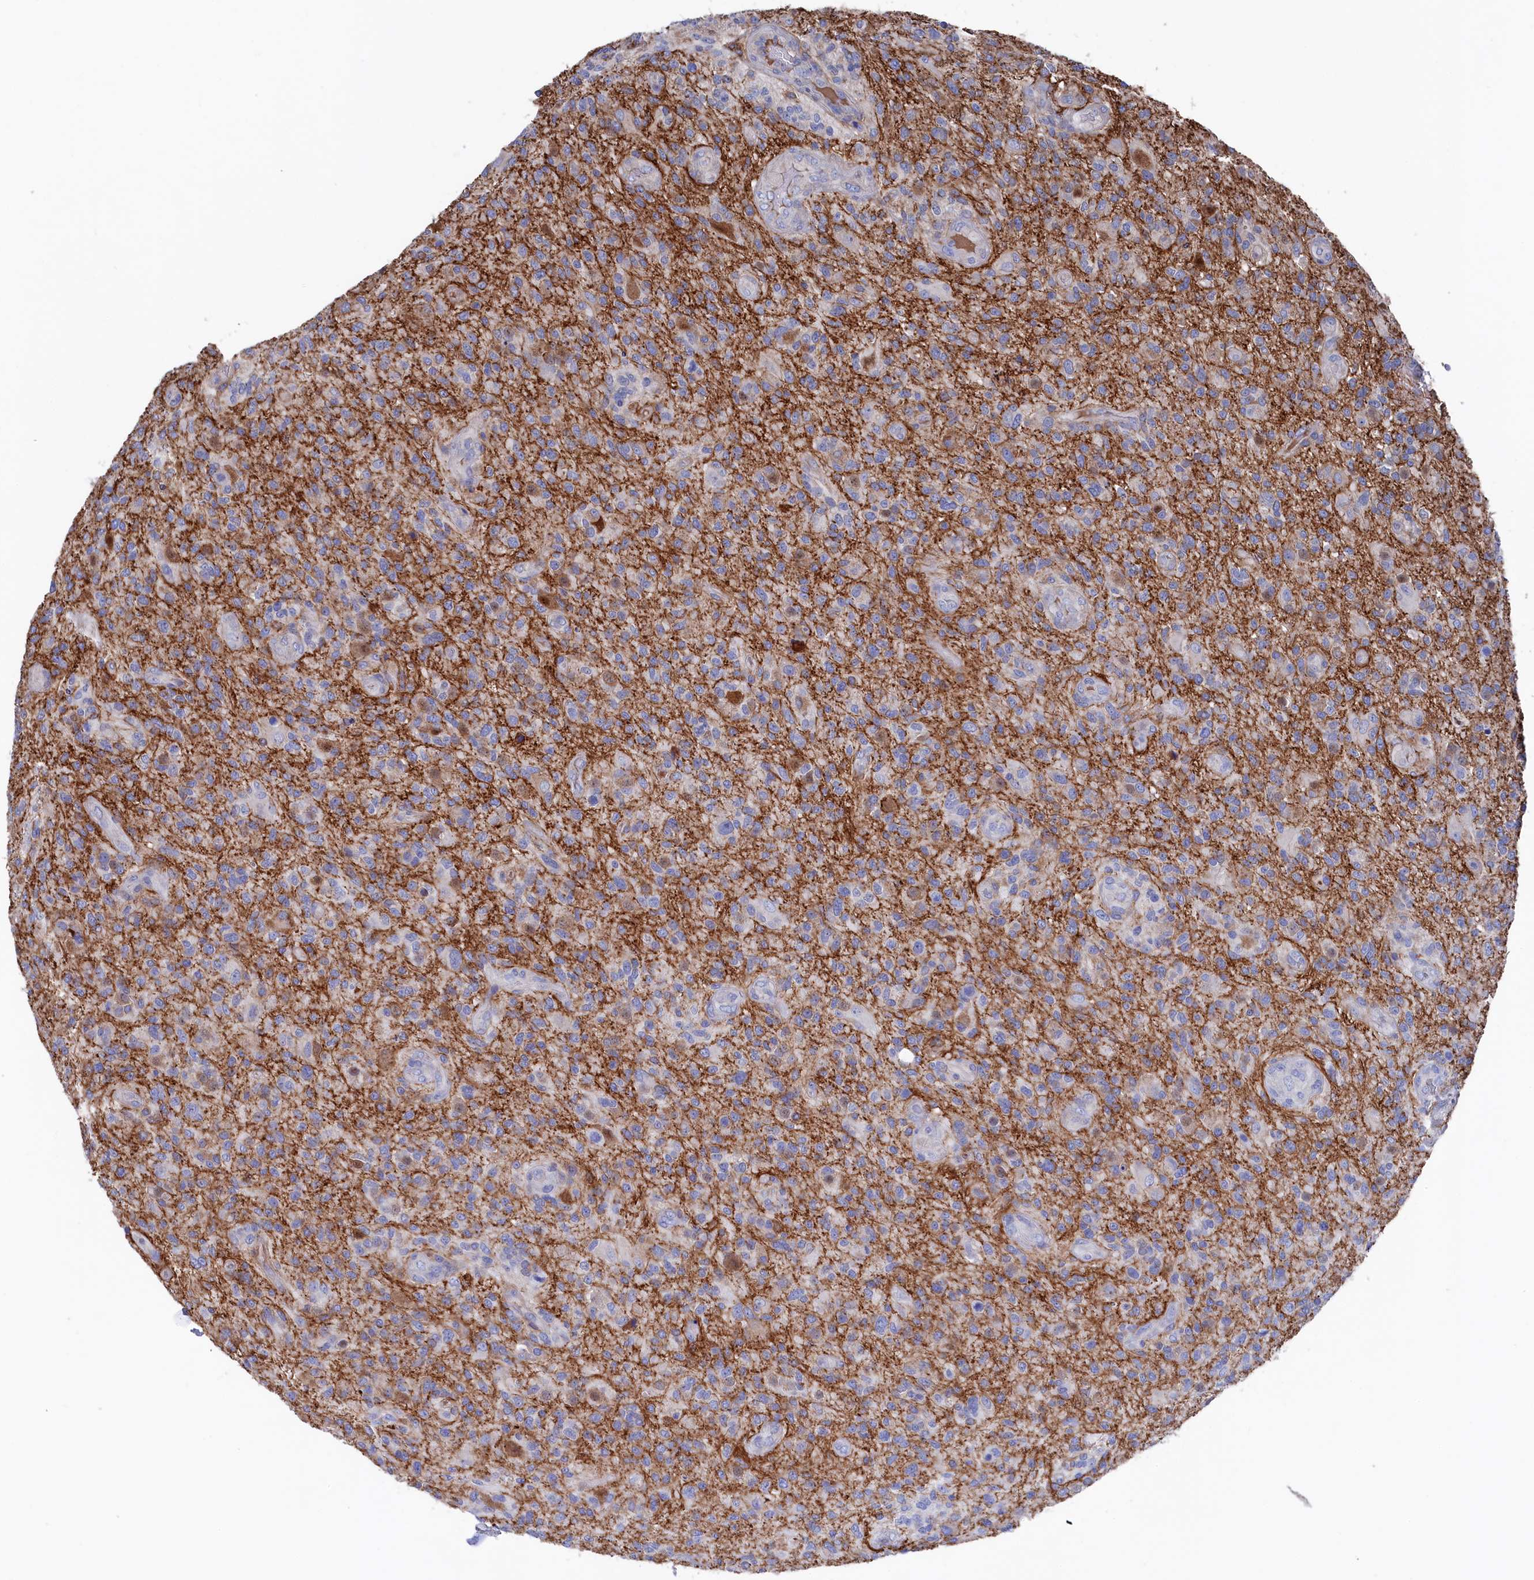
{"staining": {"intensity": "negative", "quantity": "none", "location": "none"}, "tissue": "glioma", "cell_type": "Tumor cells", "image_type": "cancer", "snomed": [{"axis": "morphology", "description": "Glioma, malignant, High grade"}, {"axis": "topography", "description": "Brain"}], "caption": "This is an IHC image of human high-grade glioma (malignant). There is no positivity in tumor cells.", "gene": "C12orf73", "patient": {"sex": "male", "age": 47}}